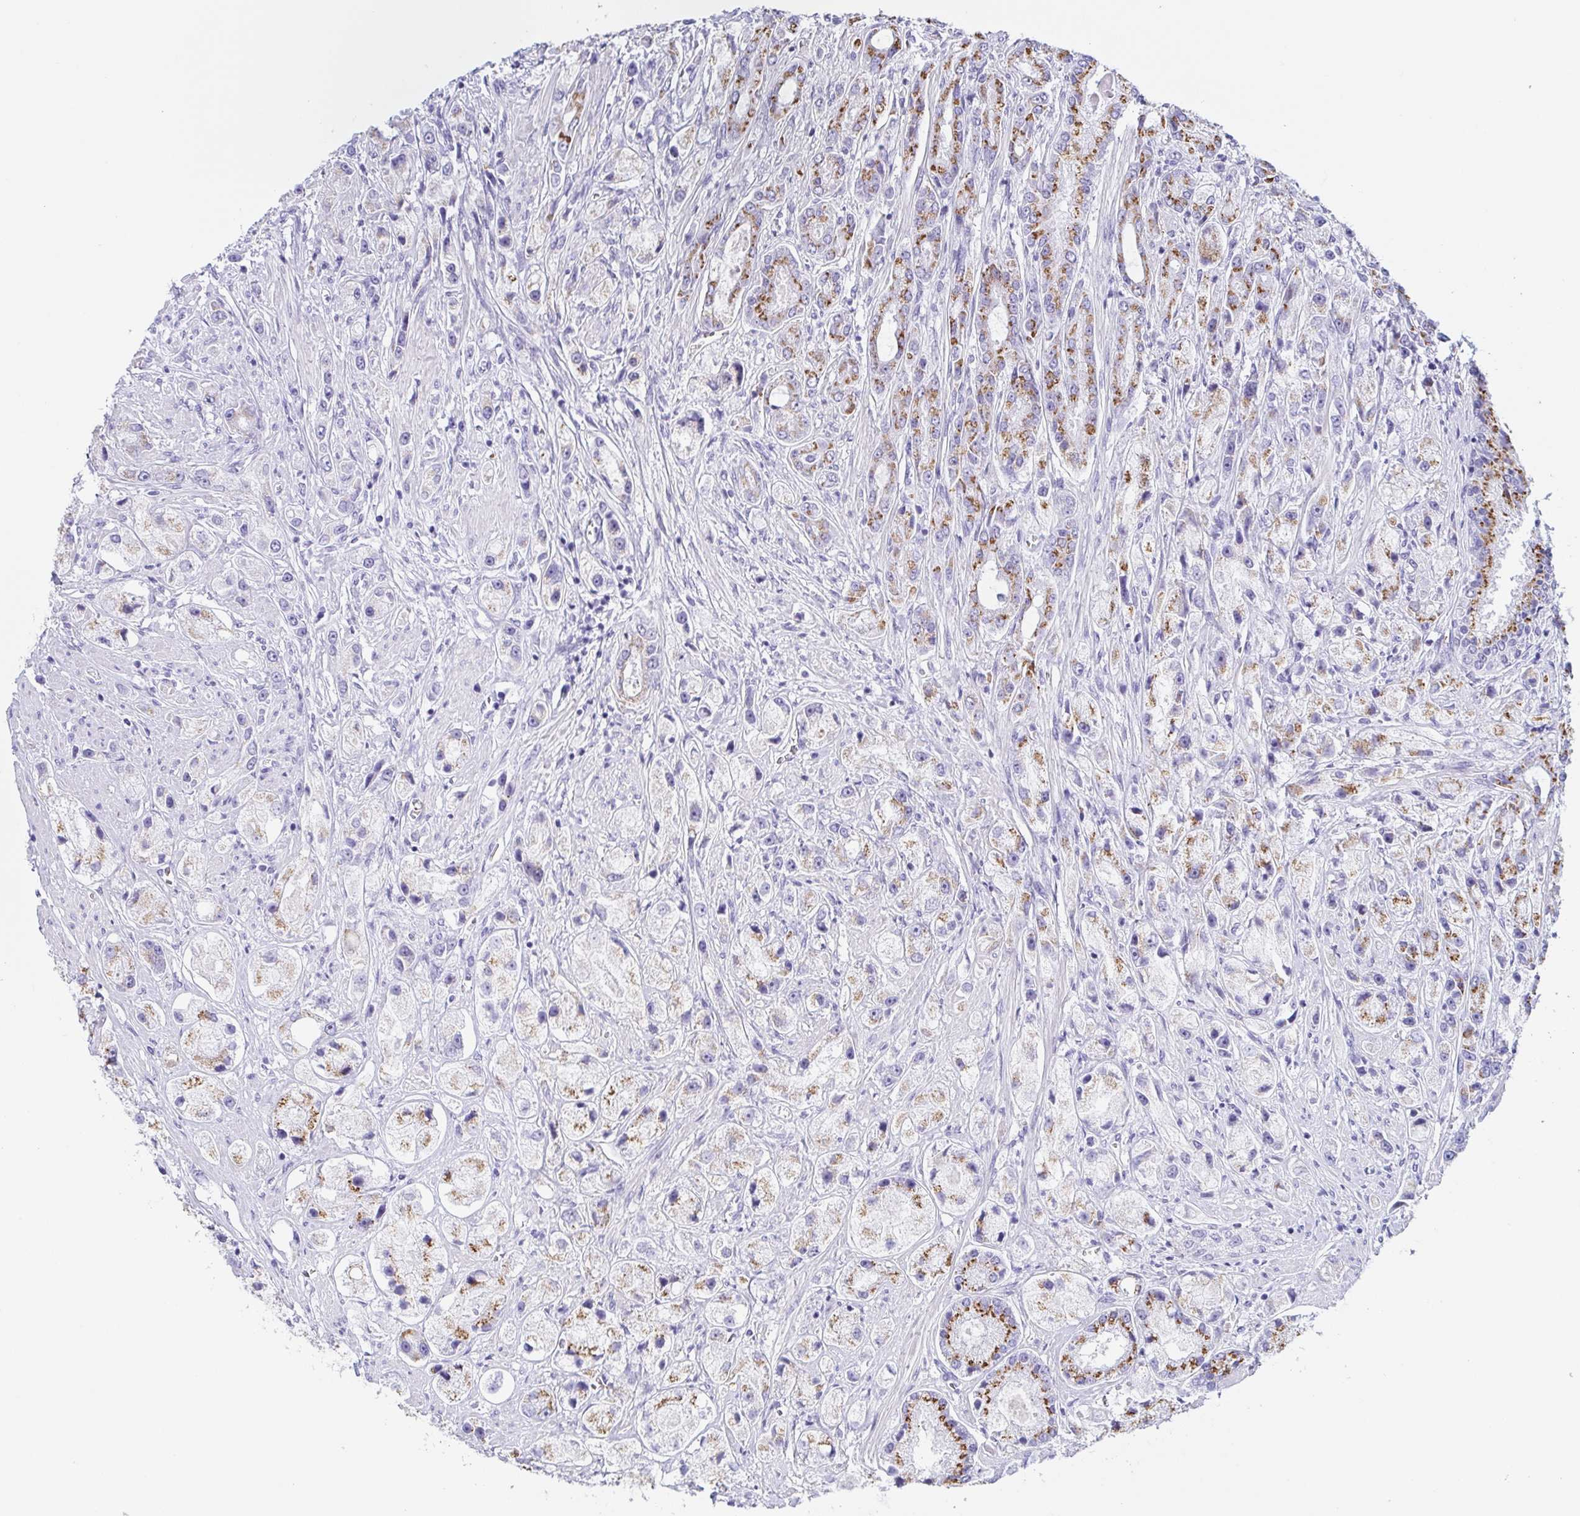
{"staining": {"intensity": "moderate", "quantity": "25%-75%", "location": "cytoplasmic/membranous"}, "tissue": "prostate cancer", "cell_type": "Tumor cells", "image_type": "cancer", "snomed": [{"axis": "morphology", "description": "Adenocarcinoma, High grade"}, {"axis": "topography", "description": "Prostate"}], "caption": "Moderate cytoplasmic/membranous staining for a protein is present in about 25%-75% of tumor cells of prostate cancer using immunohistochemistry.", "gene": "LDLRAD1", "patient": {"sex": "male", "age": 67}}